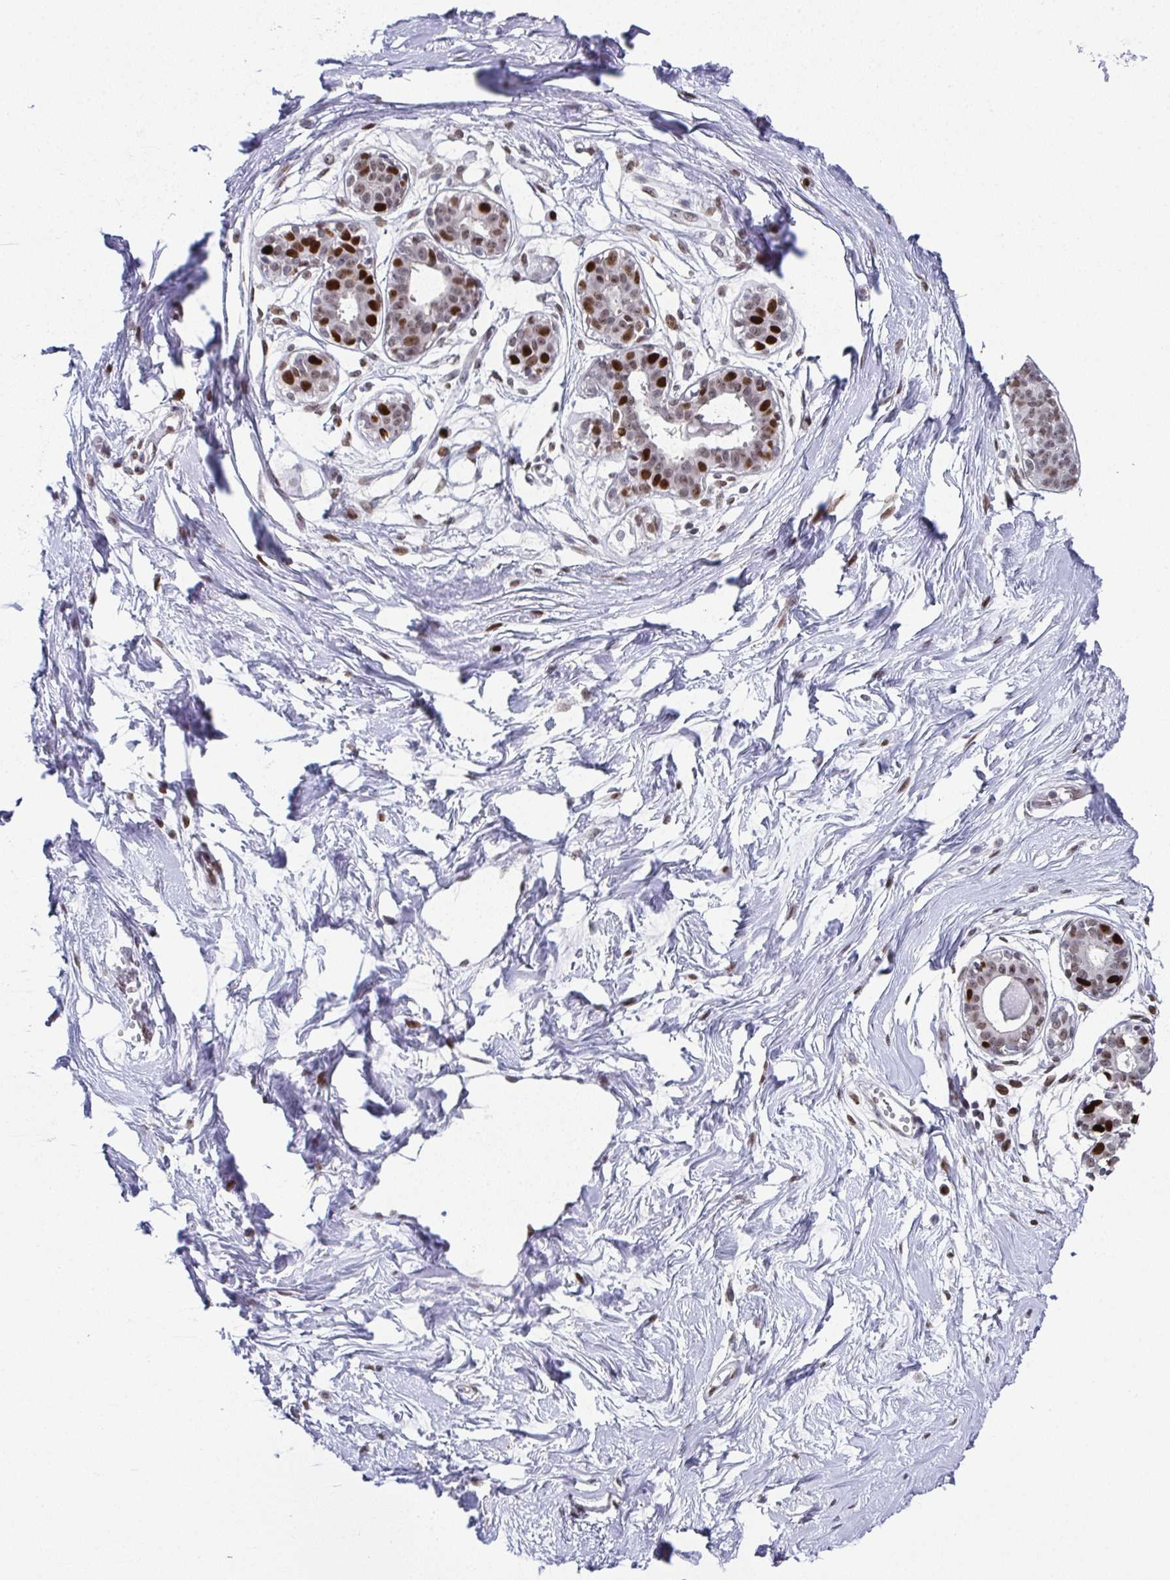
{"staining": {"intensity": "moderate", "quantity": "<25%", "location": "nuclear"}, "tissue": "breast", "cell_type": "Adipocytes", "image_type": "normal", "snomed": [{"axis": "morphology", "description": "Normal tissue, NOS"}, {"axis": "topography", "description": "Breast"}], "caption": "Protein staining of benign breast exhibits moderate nuclear expression in about <25% of adipocytes. Using DAB (brown) and hematoxylin (blue) stains, captured at high magnification using brightfield microscopy.", "gene": "RB1", "patient": {"sex": "female", "age": 45}}